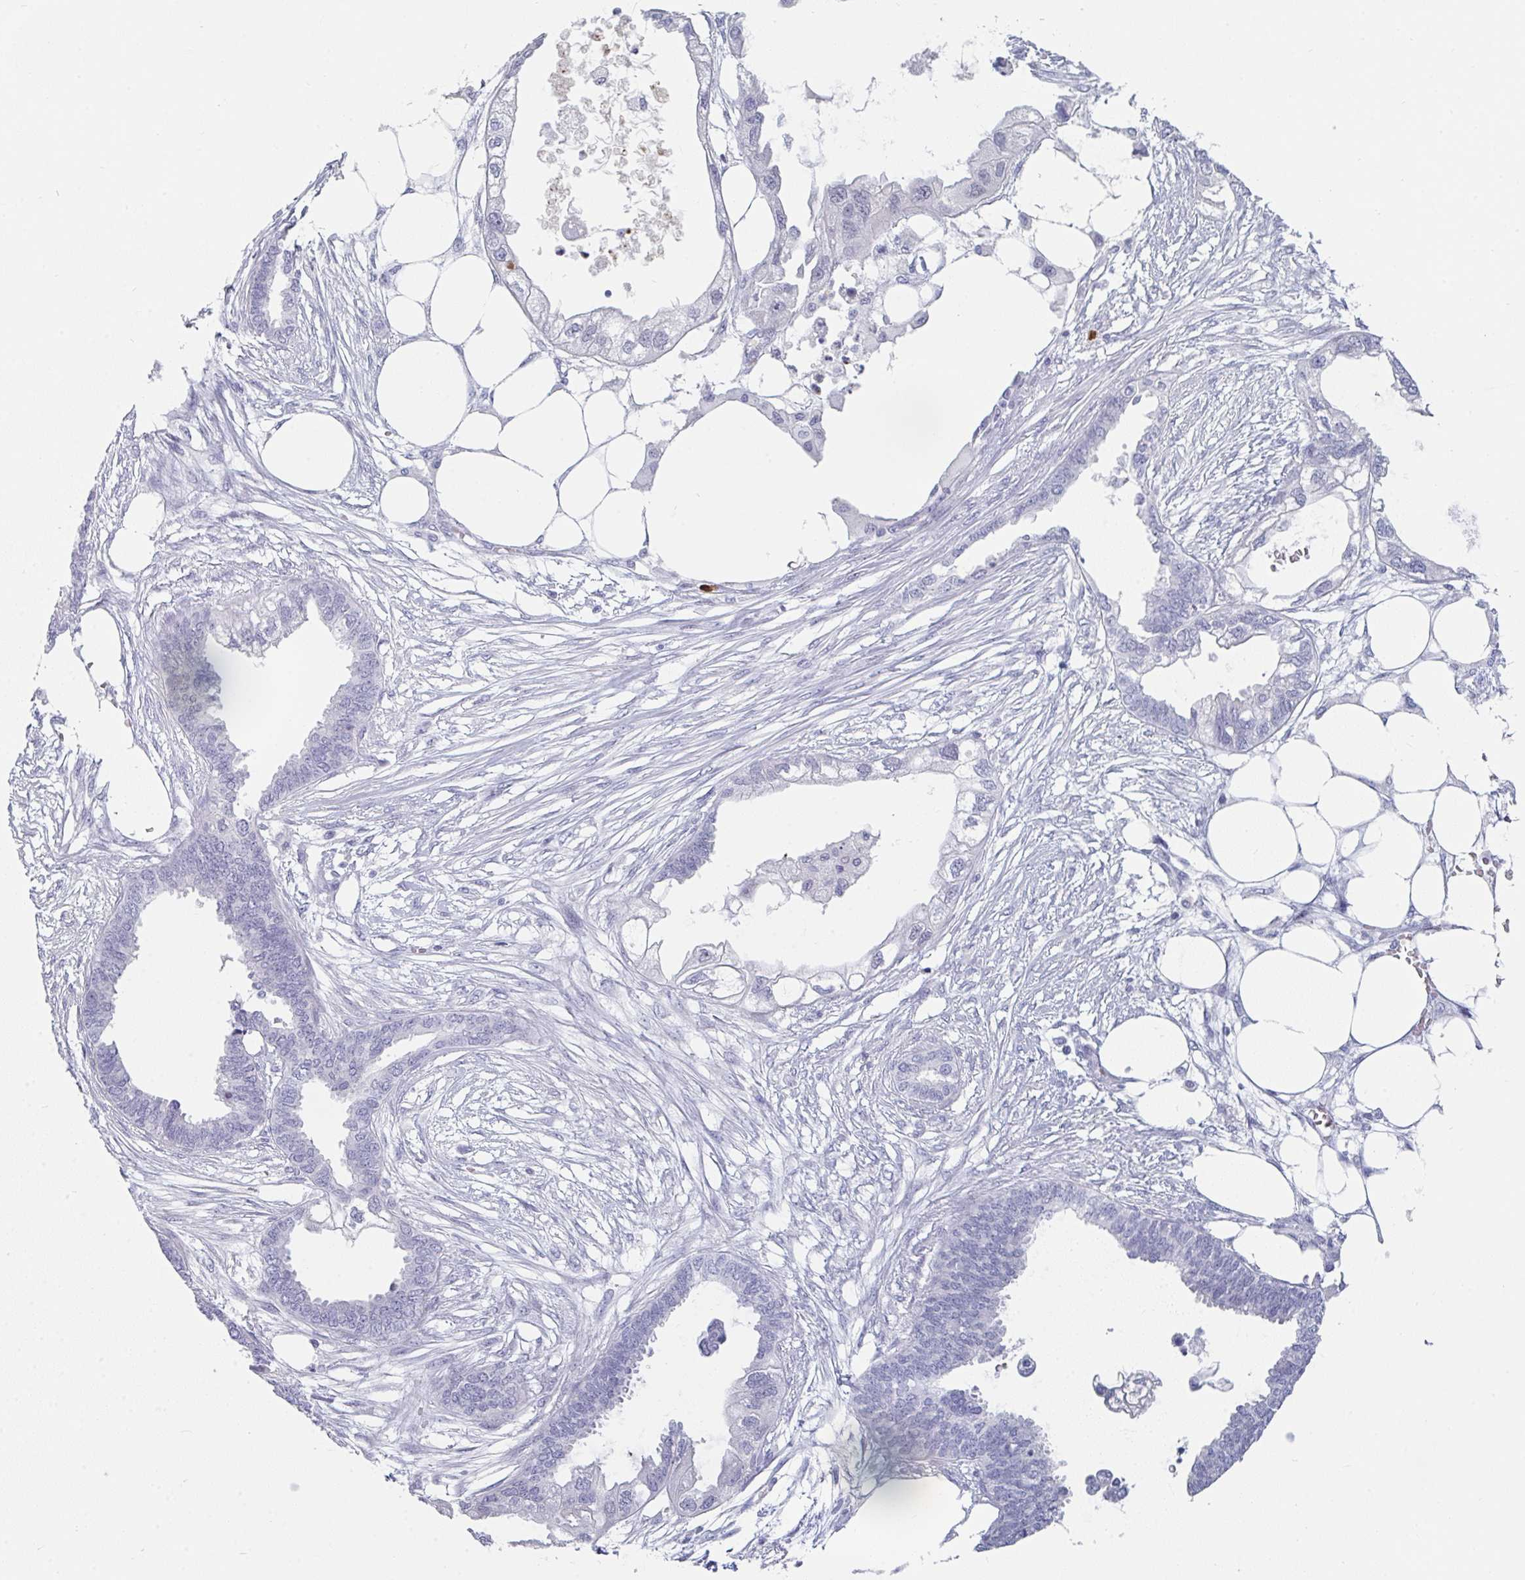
{"staining": {"intensity": "negative", "quantity": "none", "location": "none"}, "tissue": "endometrial cancer", "cell_type": "Tumor cells", "image_type": "cancer", "snomed": [{"axis": "morphology", "description": "Adenocarcinoma, NOS"}, {"axis": "morphology", "description": "Adenocarcinoma, metastatic, NOS"}, {"axis": "topography", "description": "Adipose tissue"}, {"axis": "topography", "description": "Endometrium"}], "caption": "Immunohistochemical staining of human endometrial adenocarcinoma displays no significant staining in tumor cells.", "gene": "RUBCN", "patient": {"sex": "female", "age": 67}}